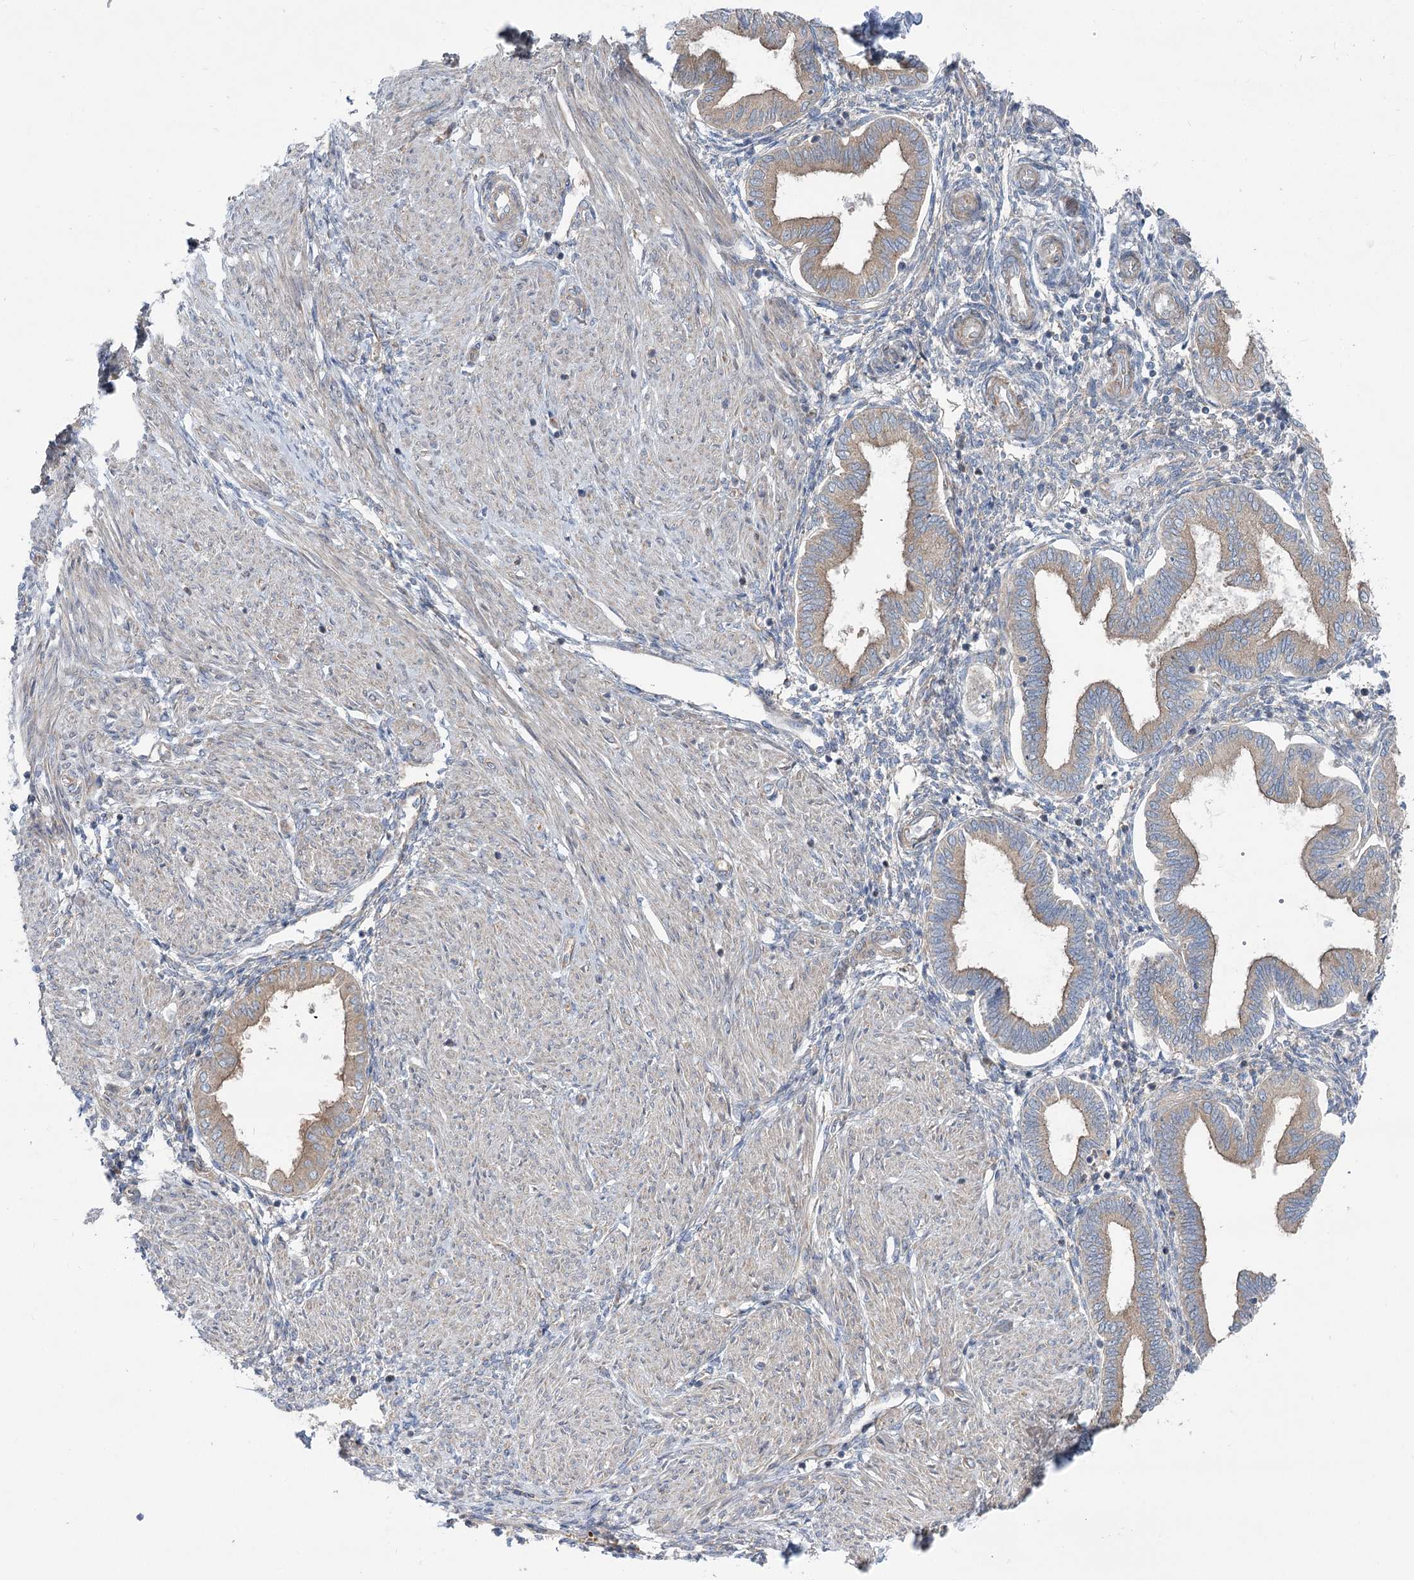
{"staining": {"intensity": "negative", "quantity": "none", "location": "none"}, "tissue": "endometrium", "cell_type": "Cells in endometrial stroma", "image_type": "normal", "snomed": [{"axis": "morphology", "description": "Normal tissue, NOS"}, {"axis": "topography", "description": "Endometrium"}], "caption": "An immunohistochemistry (IHC) image of normal endometrium is shown. There is no staining in cells in endometrial stroma of endometrium.", "gene": "SCN11A", "patient": {"sex": "female", "age": 53}}